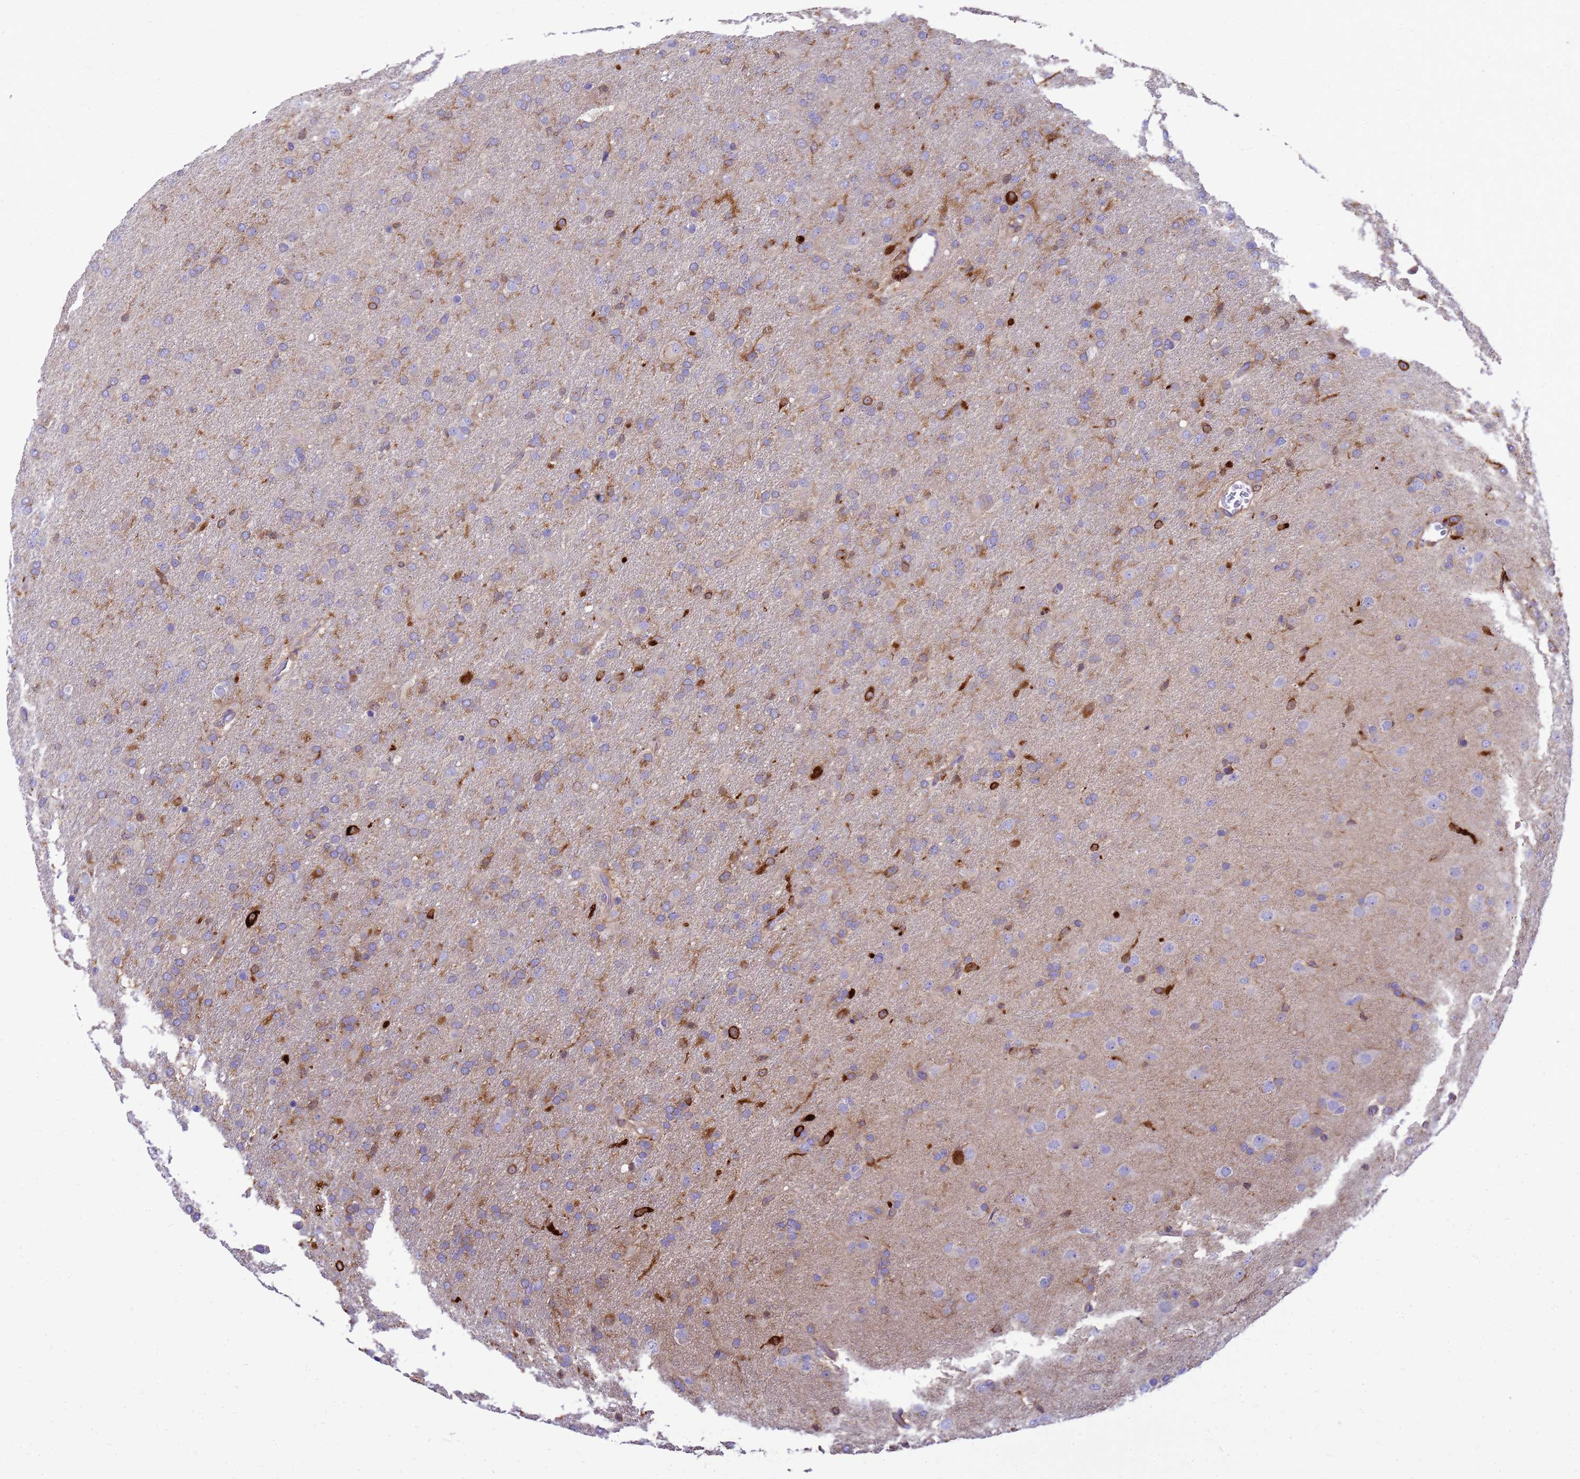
{"staining": {"intensity": "moderate", "quantity": "<25%", "location": "cytoplasmic/membranous"}, "tissue": "glioma", "cell_type": "Tumor cells", "image_type": "cancer", "snomed": [{"axis": "morphology", "description": "Glioma, malignant, Low grade"}, {"axis": "topography", "description": "Brain"}], "caption": "Immunohistochemistry (IHC) histopathology image of human glioma stained for a protein (brown), which displays low levels of moderate cytoplasmic/membranous staining in approximately <25% of tumor cells.", "gene": "ZNF235", "patient": {"sex": "male", "age": 65}}